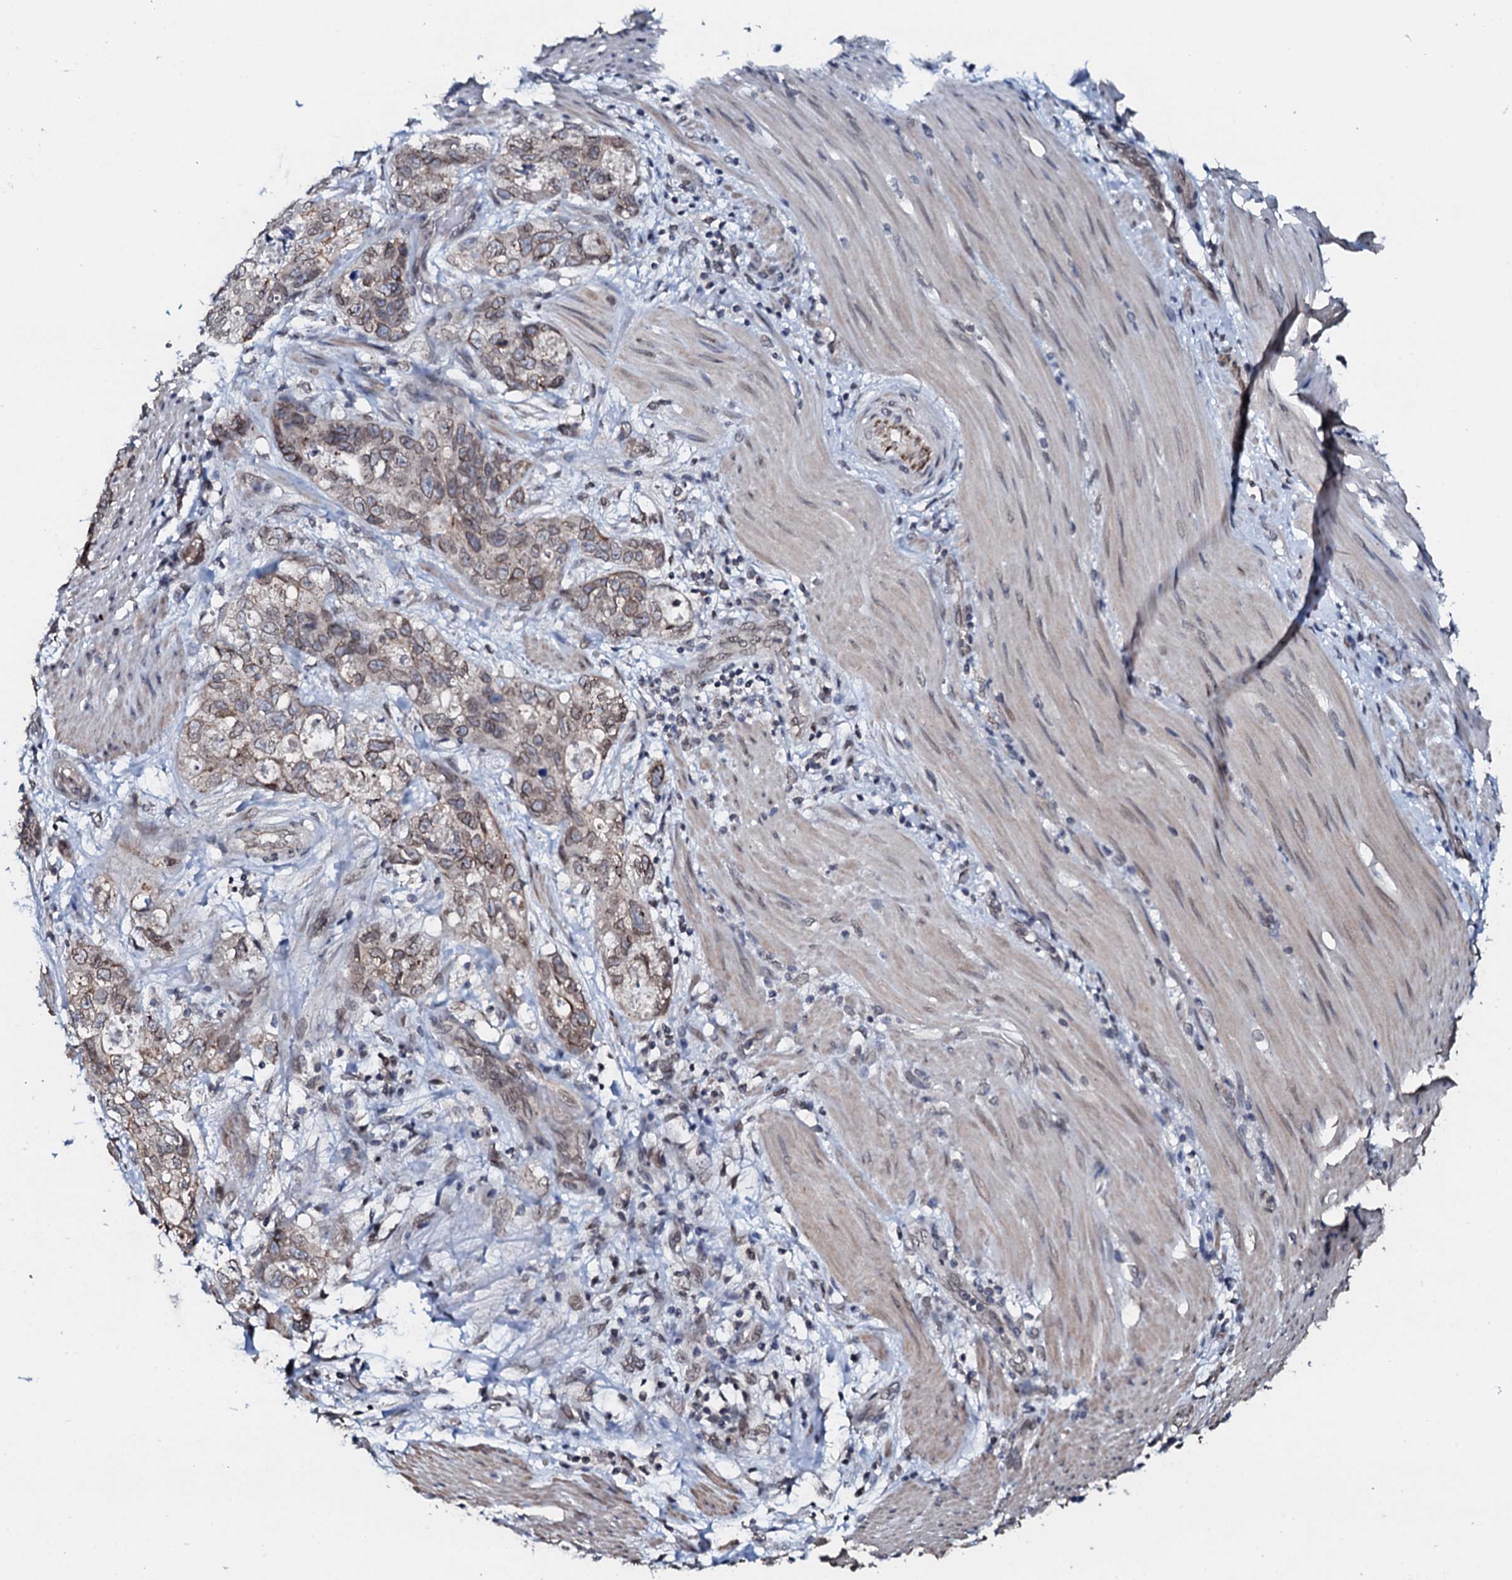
{"staining": {"intensity": "weak", "quantity": "25%-75%", "location": "cytoplasmic/membranous,nuclear"}, "tissue": "stomach cancer", "cell_type": "Tumor cells", "image_type": "cancer", "snomed": [{"axis": "morphology", "description": "Normal tissue, NOS"}, {"axis": "morphology", "description": "Adenocarcinoma, NOS"}, {"axis": "topography", "description": "Stomach"}], "caption": "Stomach cancer stained for a protein displays weak cytoplasmic/membranous and nuclear positivity in tumor cells. (DAB IHC with brightfield microscopy, high magnification).", "gene": "SNTA1", "patient": {"sex": "female", "age": 89}}